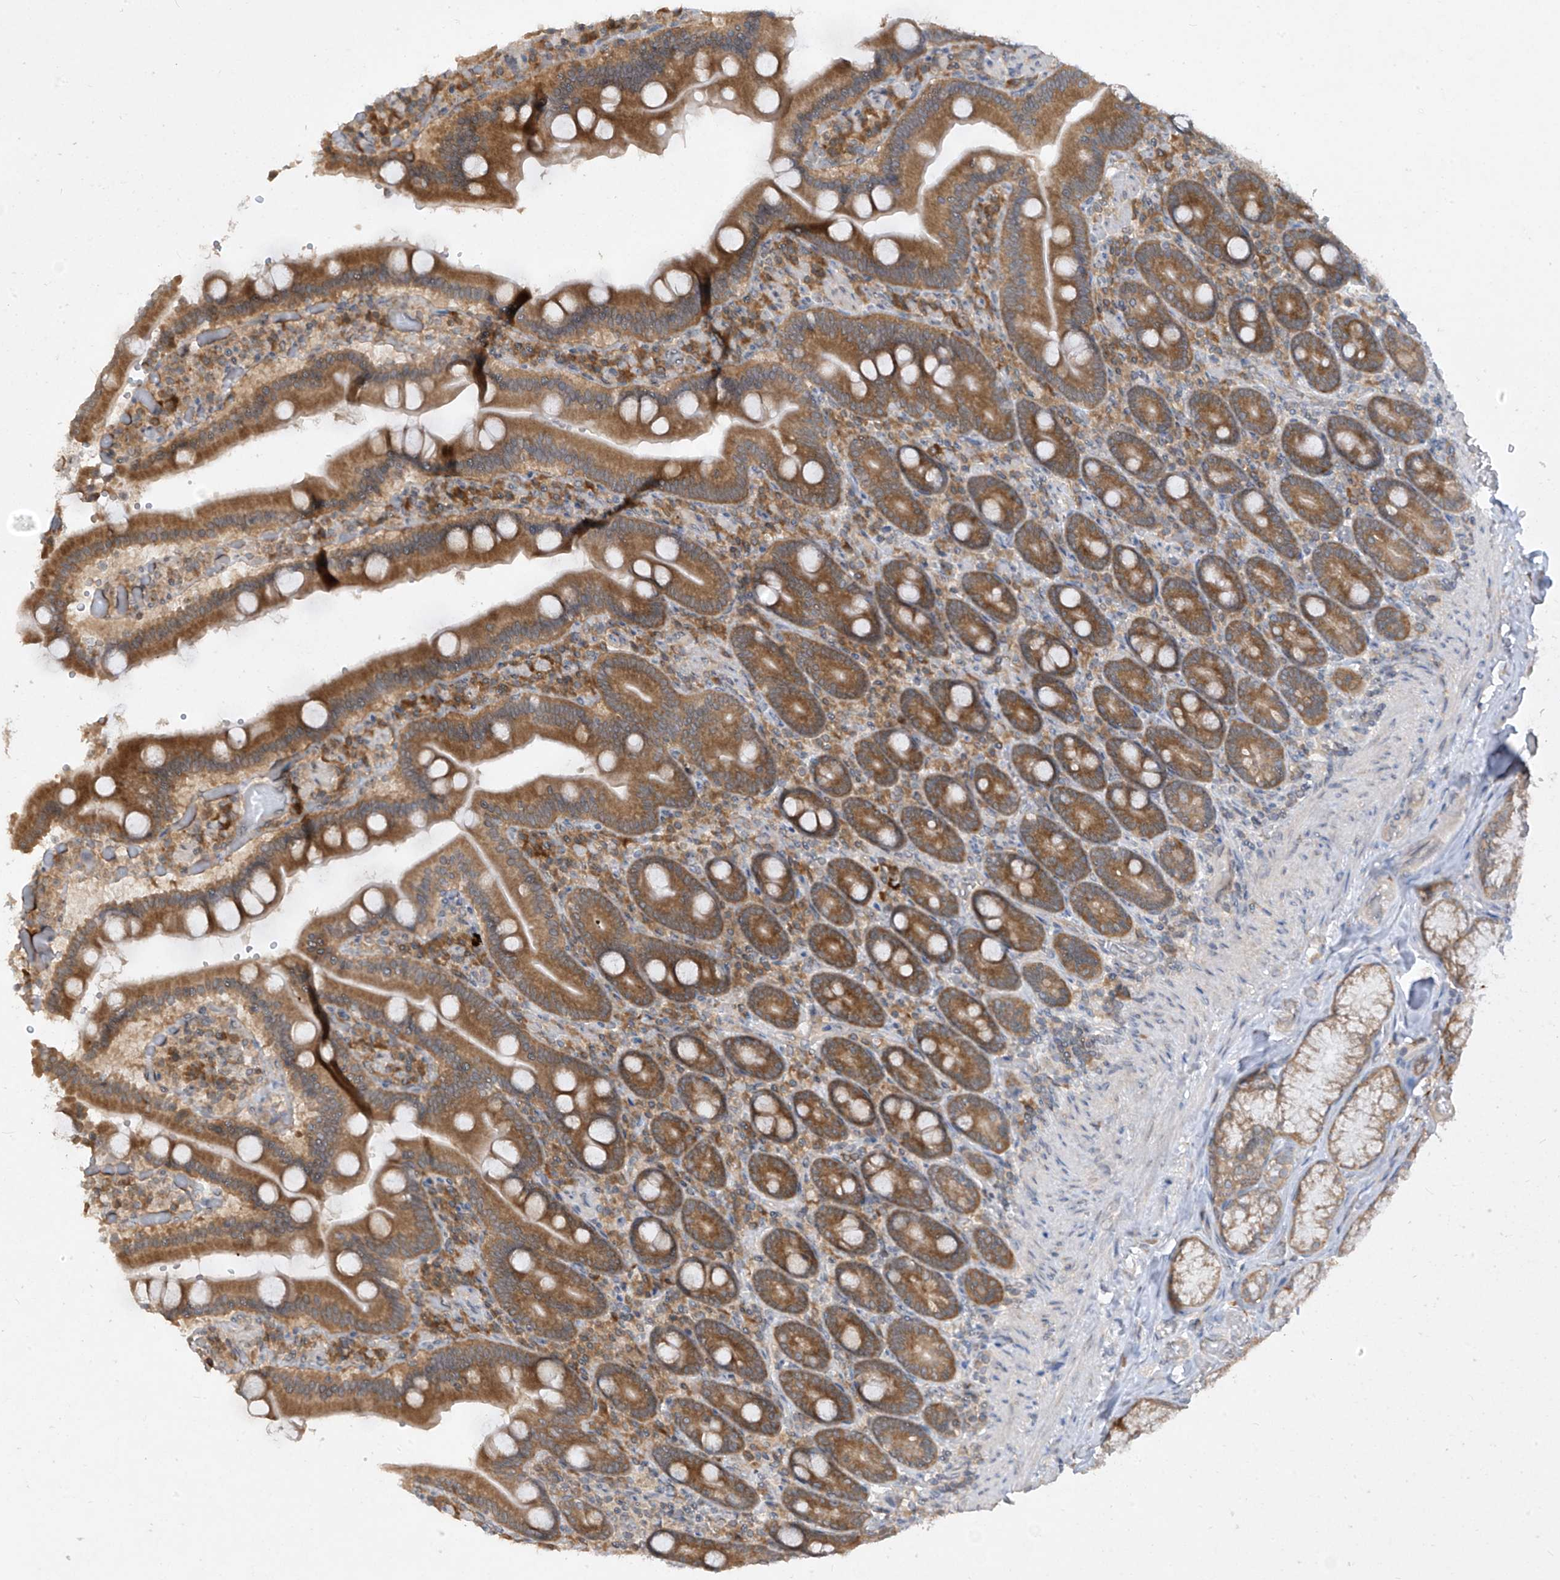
{"staining": {"intensity": "moderate", "quantity": ">75%", "location": "cytoplasmic/membranous"}, "tissue": "duodenum", "cell_type": "Glandular cells", "image_type": "normal", "snomed": [{"axis": "morphology", "description": "Normal tissue, NOS"}, {"axis": "topography", "description": "Duodenum"}], "caption": "Immunohistochemistry (IHC) of normal human duodenum demonstrates medium levels of moderate cytoplasmic/membranous positivity in about >75% of glandular cells. The protein of interest is shown in brown color, while the nuclei are stained blue.", "gene": "RPL34", "patient": {"sex": "female", "age": 62}}